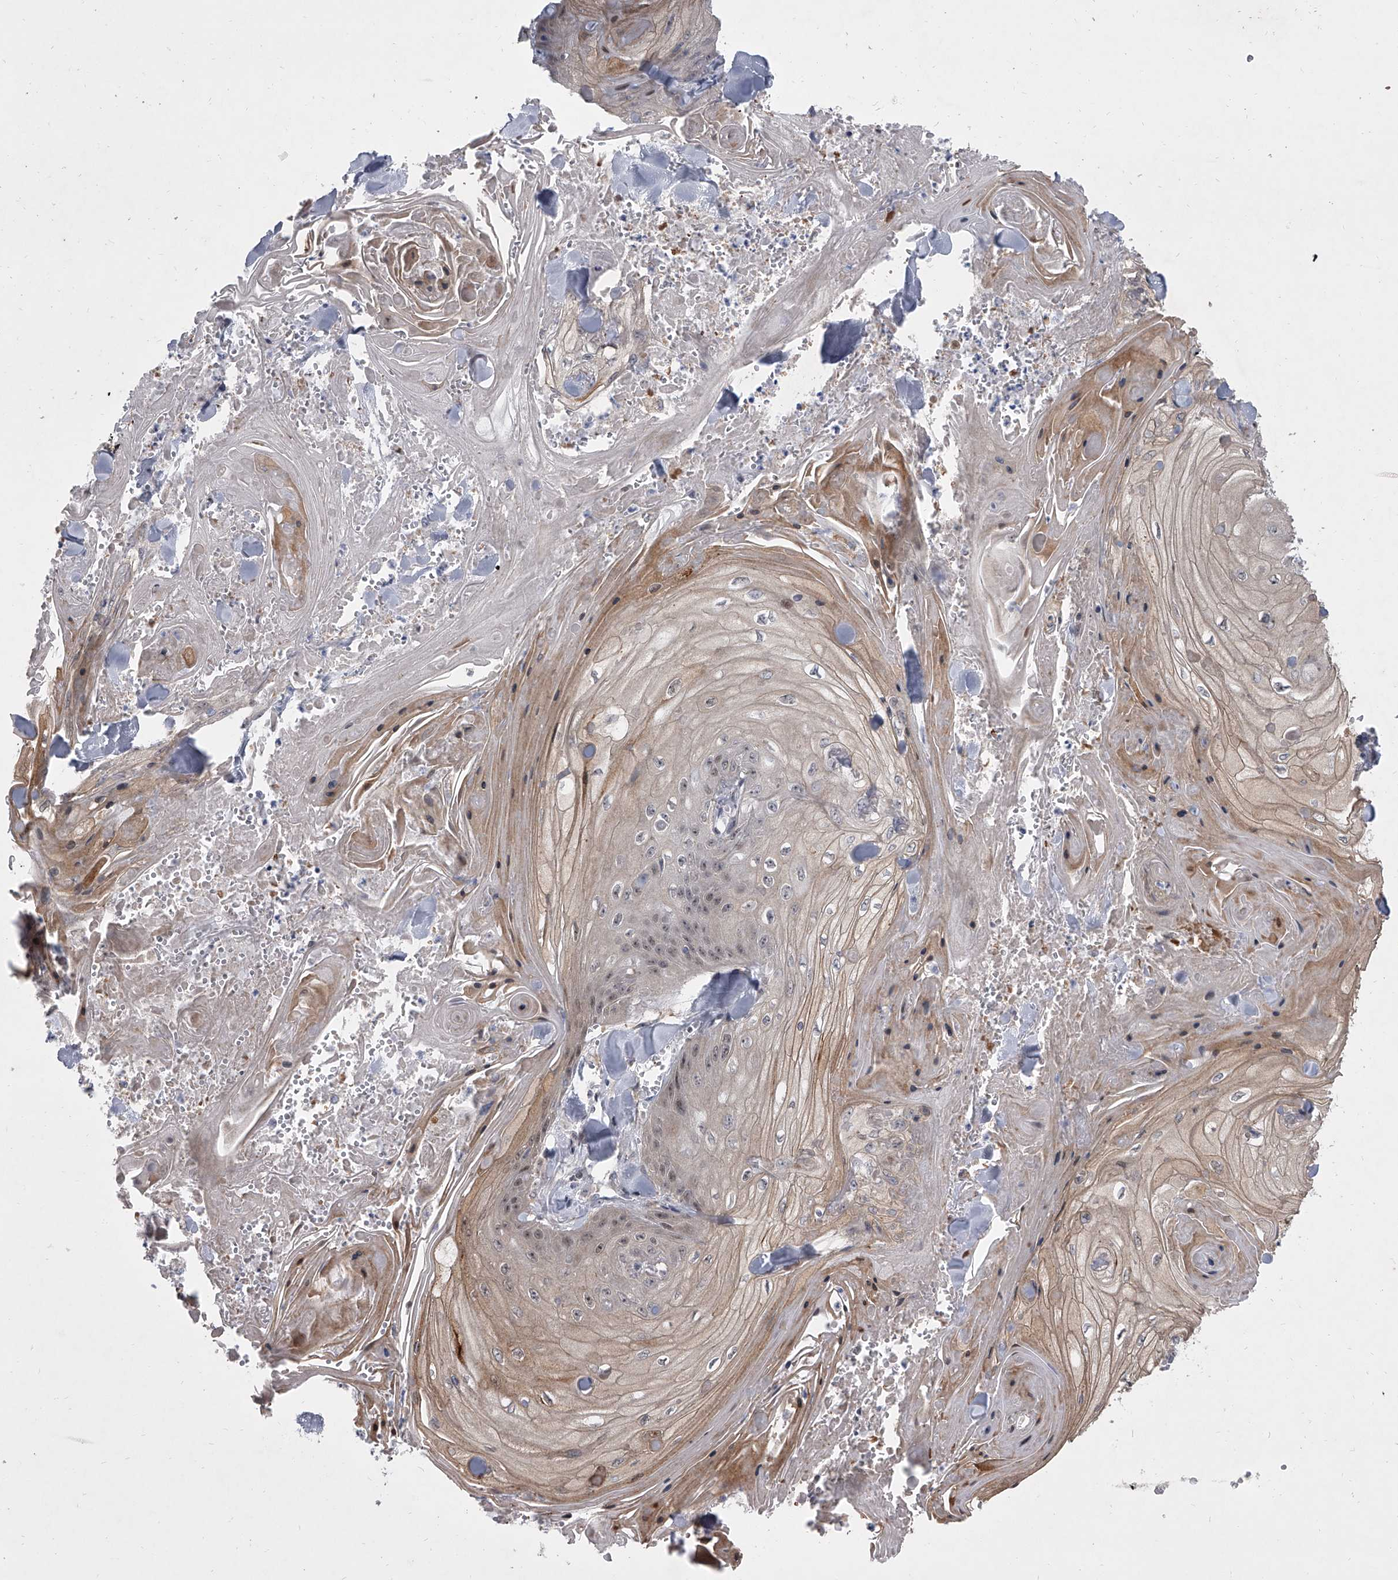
{"staining": {"intensity": "weak", "quantity": "25%-75%", "location": "nuclear"}, "tissue": "skin cancer", "cell_type": "Tumor cells", "image_type": "cancer", "snomed": [{"axis": "morphology", "description": "Squamous cell carcinoma, NOS"}, {"axis": "topography", "description": "Skin"}], "caption": "Immunohistochemical staining of squamous cell carcinoma (skin) shows weak nuclear protein positivity in about 25%-75% of tumor cells.", "gene": "HEATR6", "patient": {"sex": "male", "age": 74}}